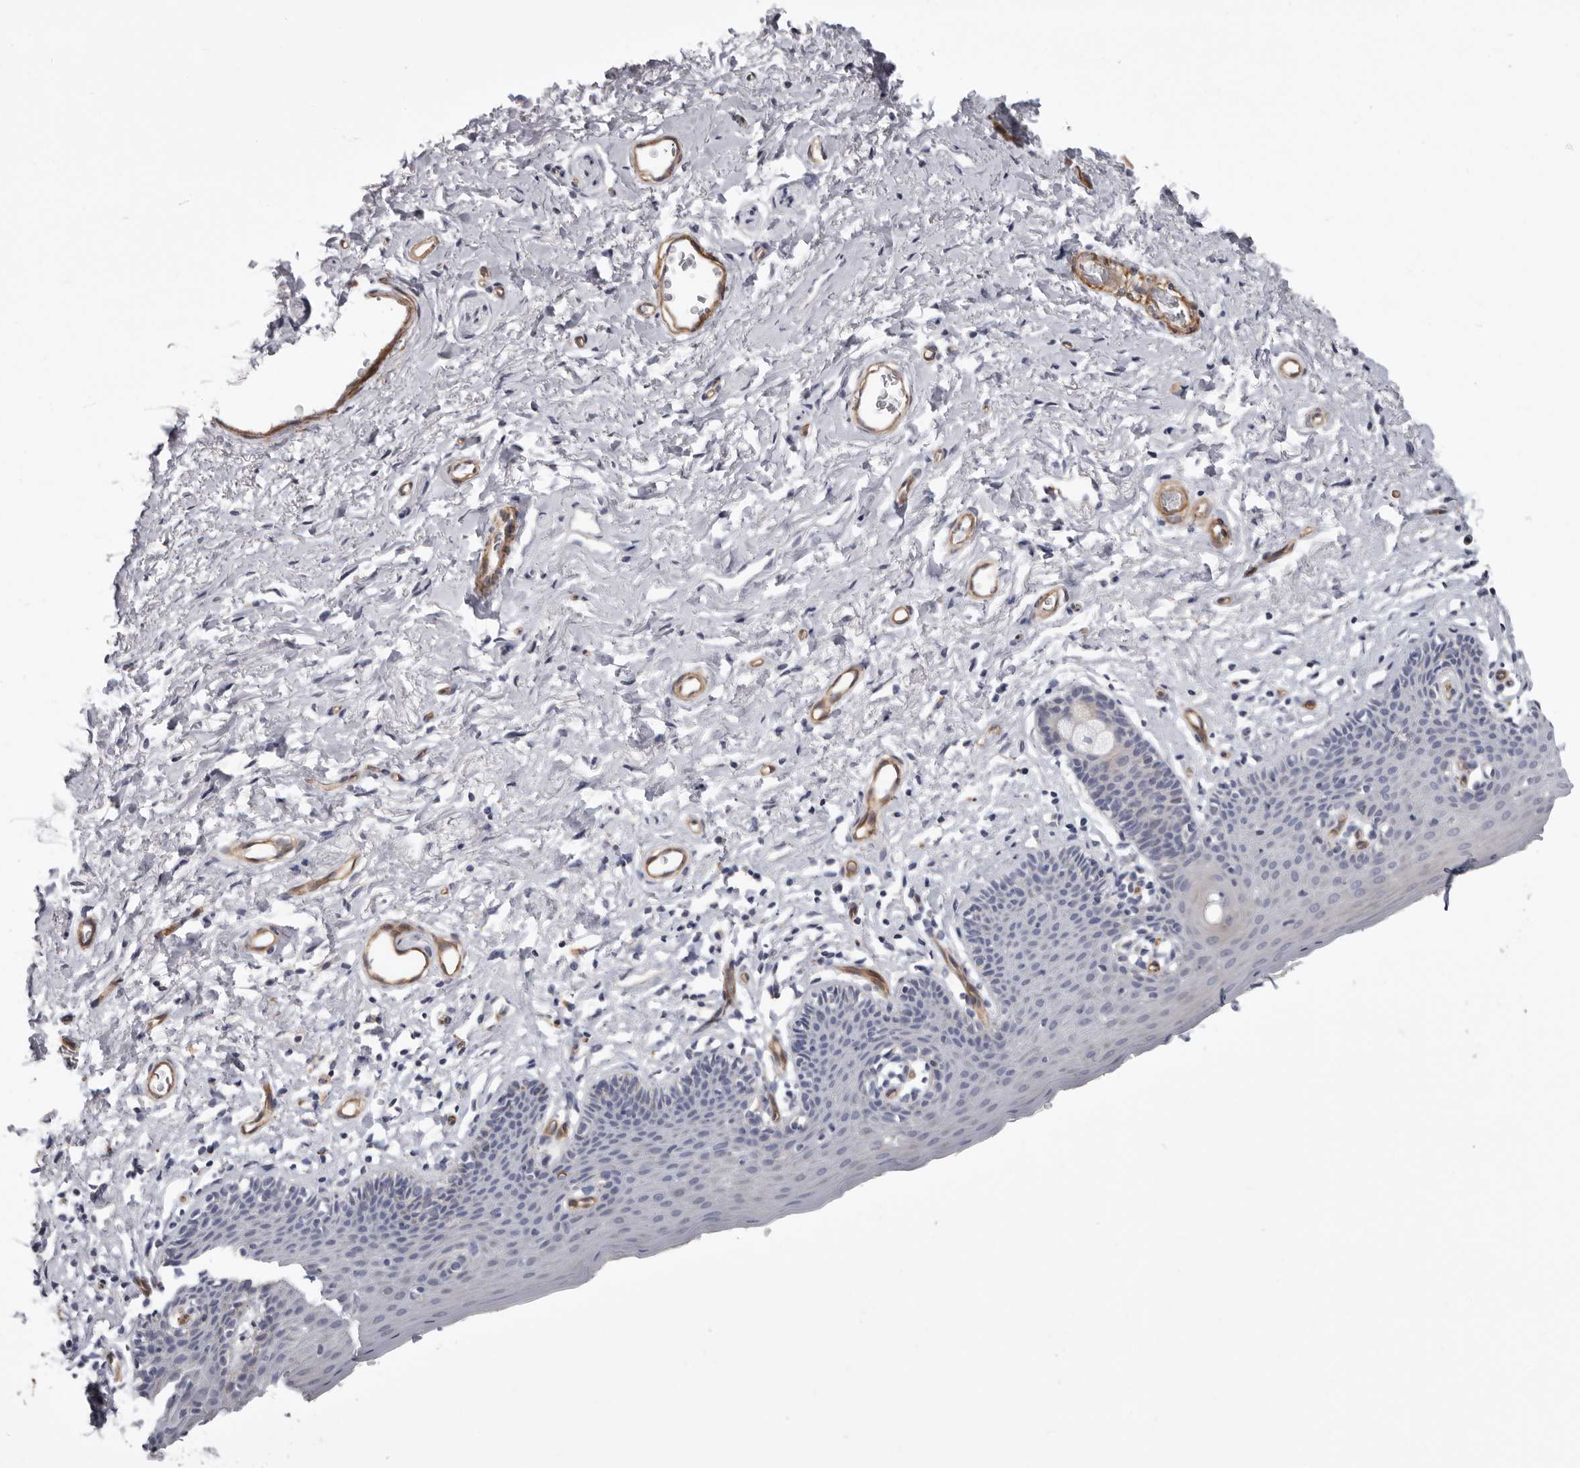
{"staining": {"intensity": "weak", "quantity": "<25%", "location": "cytoplasmic/membranous"}, "tissue": "skin", "cell_type": "Epidermal cells", "image_type": "normal", "snomed": [{"axis": "morphology", "description": "Normal tissue, NOS"}, {"axis": "topography", "description": "Vulva"}], "caption": "High power microscopy histopathology image of an immunohistochemistry (IHC) micrograph of benign skin, revealing no significant positivity in epidermal cells. Nuclei are stained in blue.", "gene": "ADGRL4", "patient": {"sex": "female", "age": 66}}